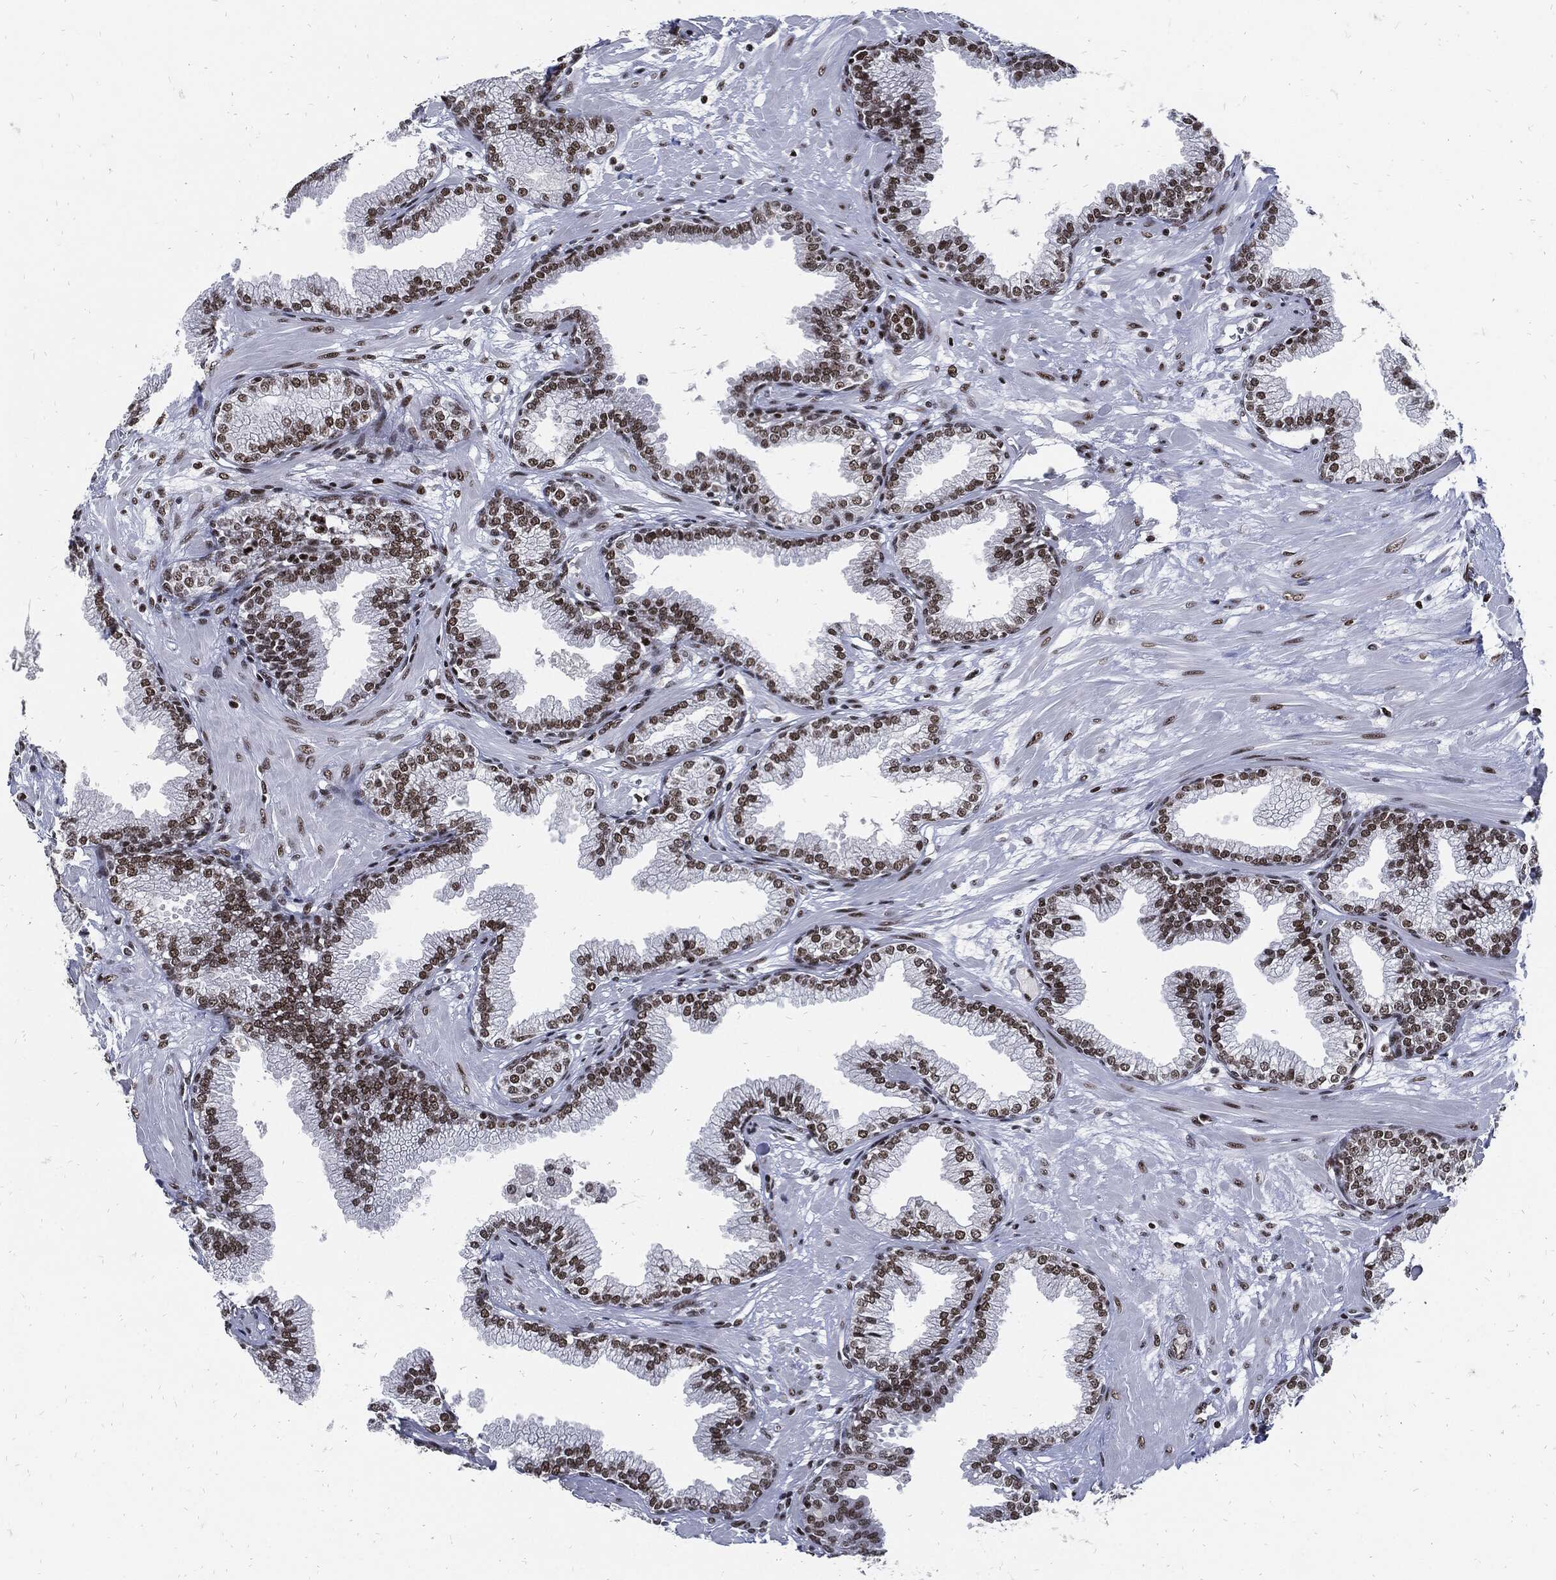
{"staining": {"intensity": "moderate", "quantity": "25%-75%", "location": "nuclear"}, "tissue": "prostate", "cell_type": "Glandular cells", "image_type": "normal", "snomed": [{"axis": "morphology", "description": "Normal tissue, NOS"}, {"axis": "topography", "description": "Prostate"}], "caption": "IHC photomicrograph of benign prostate: prostate stained using immunohistochemistry shows medium levels of moderate protein expression localized specifically in the nuclear of glandular cells, appearing as a nuclear brown color.", "gene": "TERF2", "patient": {"sex": "male", "age": 64}}